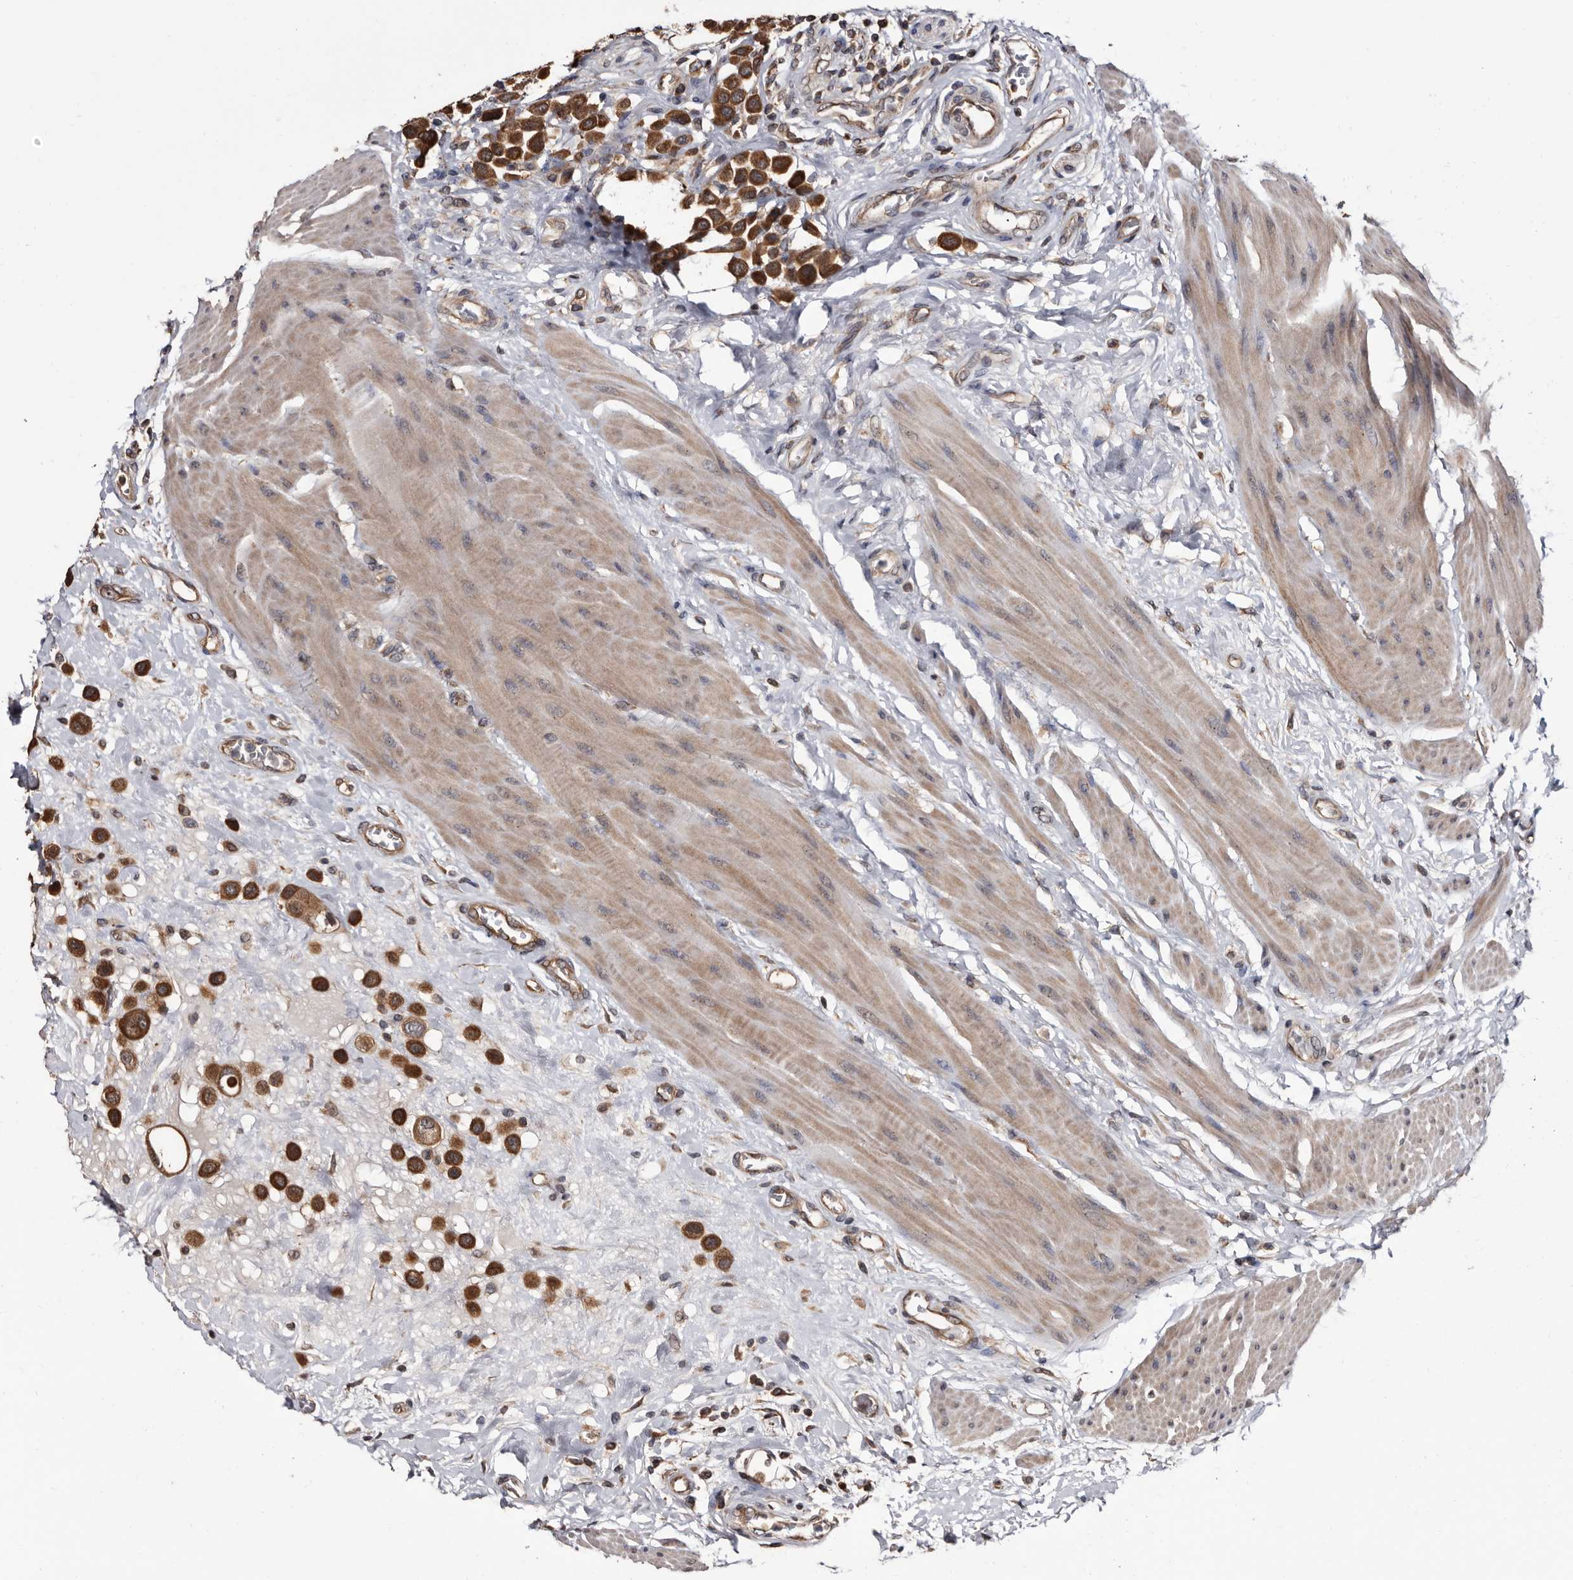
{"staining": {"intensity": "strong", "quantity": ">75%", "location": "cytoplasmic/membranous"}, "tissue": "urothelial cancer", "cell_type": "Tumor cells", "image_type": "cancer", "snomed": [{"axis": "morphology", "description": "Urothelial carcinoma, High grade"}, {"axis": "topography", "description": "Urinary bladder"}], "caption": "Urothelial cancer stained with IHC displays strong cytoplasmic/membranous expression in about >75% of tumor cells.", "gene": "TTI2", "patient": {"sex": "male", "age": 50}}